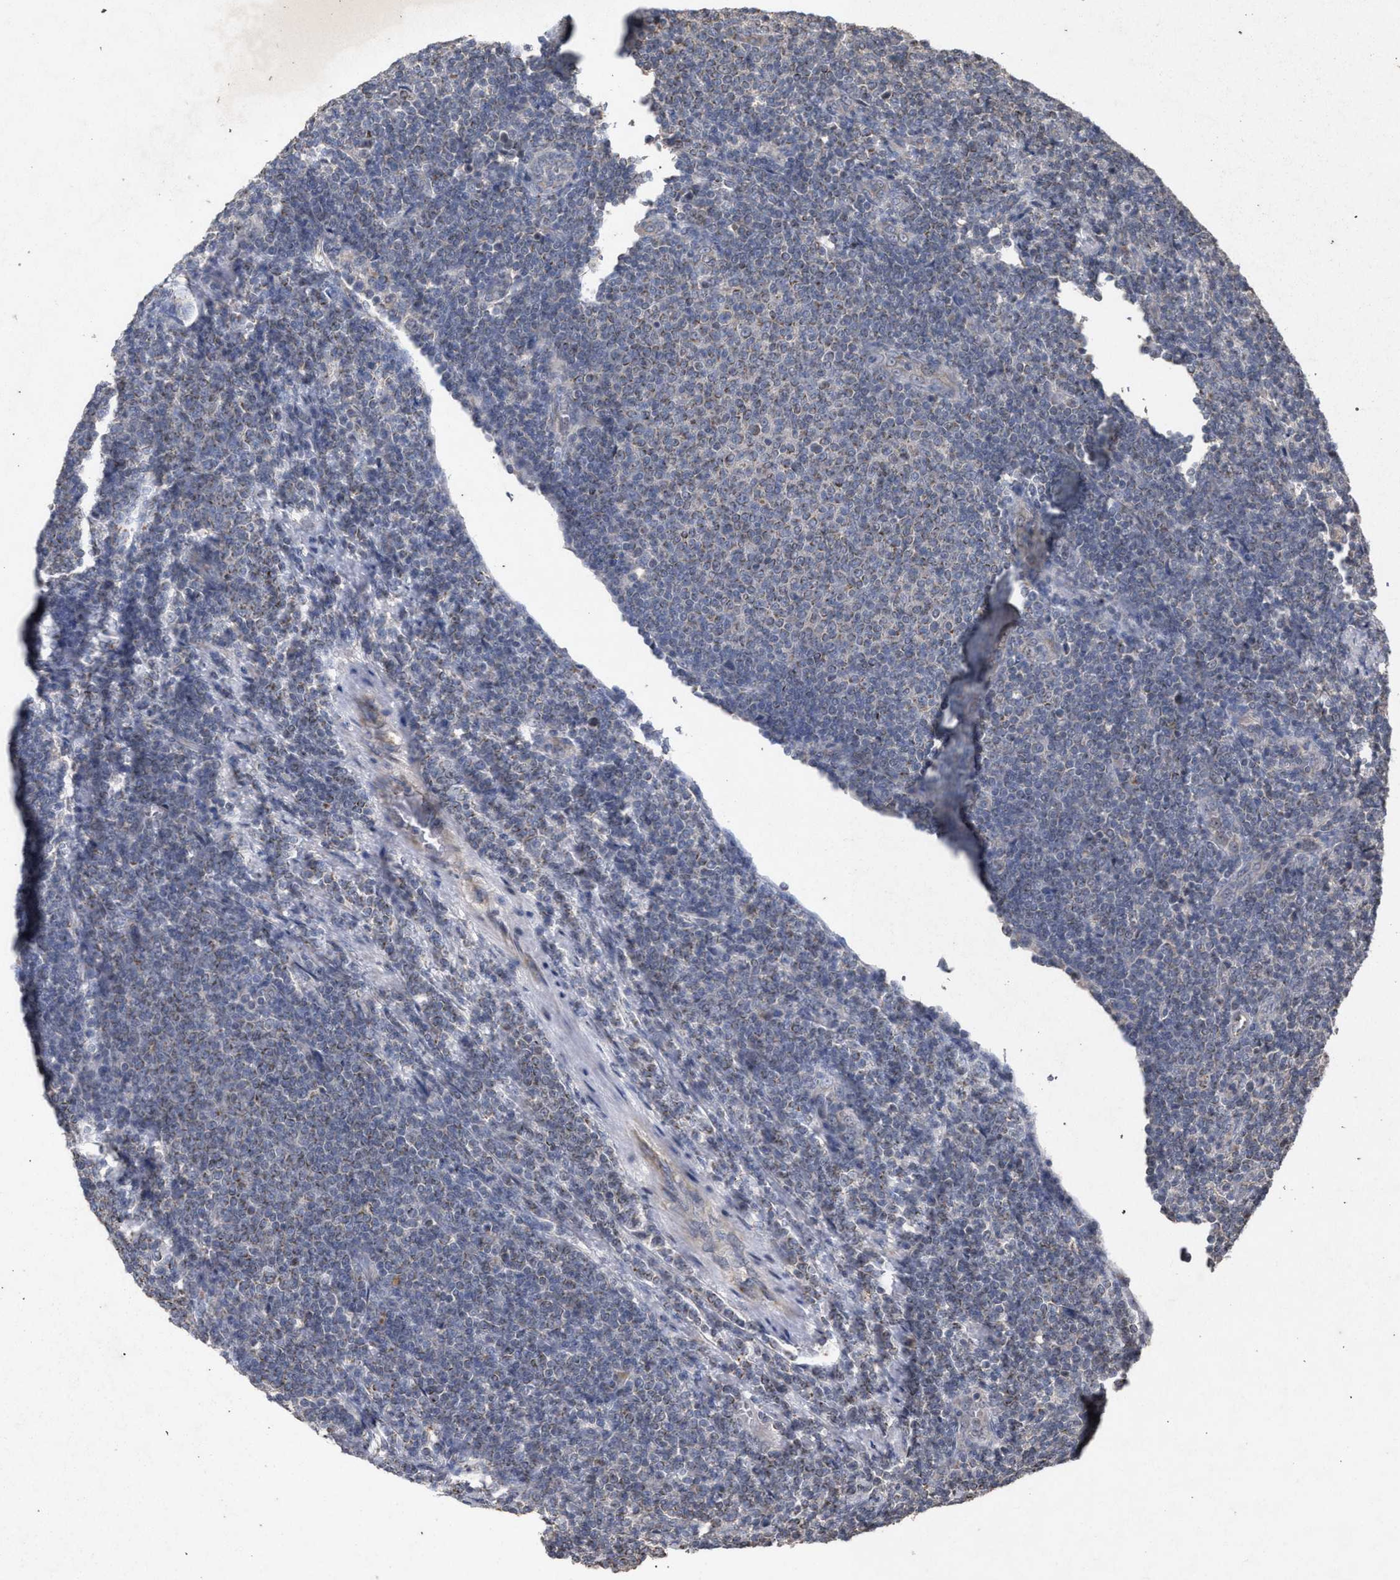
{"staining": {"intensity": "moderate", "quantity": "<25%", "location": "cytoplasmic/membranous"}, "tissue": "lymphoma", "cell_type": "Tumor cells", "image_type": "cancer", "snomed": [{"axis": "morphology", "description": "Malignant lymphoma, non-Hodgkin's type, Low grade"}, {"axis": "topography", "description": "Lymph node"}], "caption": "Tumor cells display low levels of moderate cytoplasmic/membranous expression in approximately <25% of cells in human lymphoma.", "gene": "PKD2L1", "patient": {"sex": "male", "age": 66}}